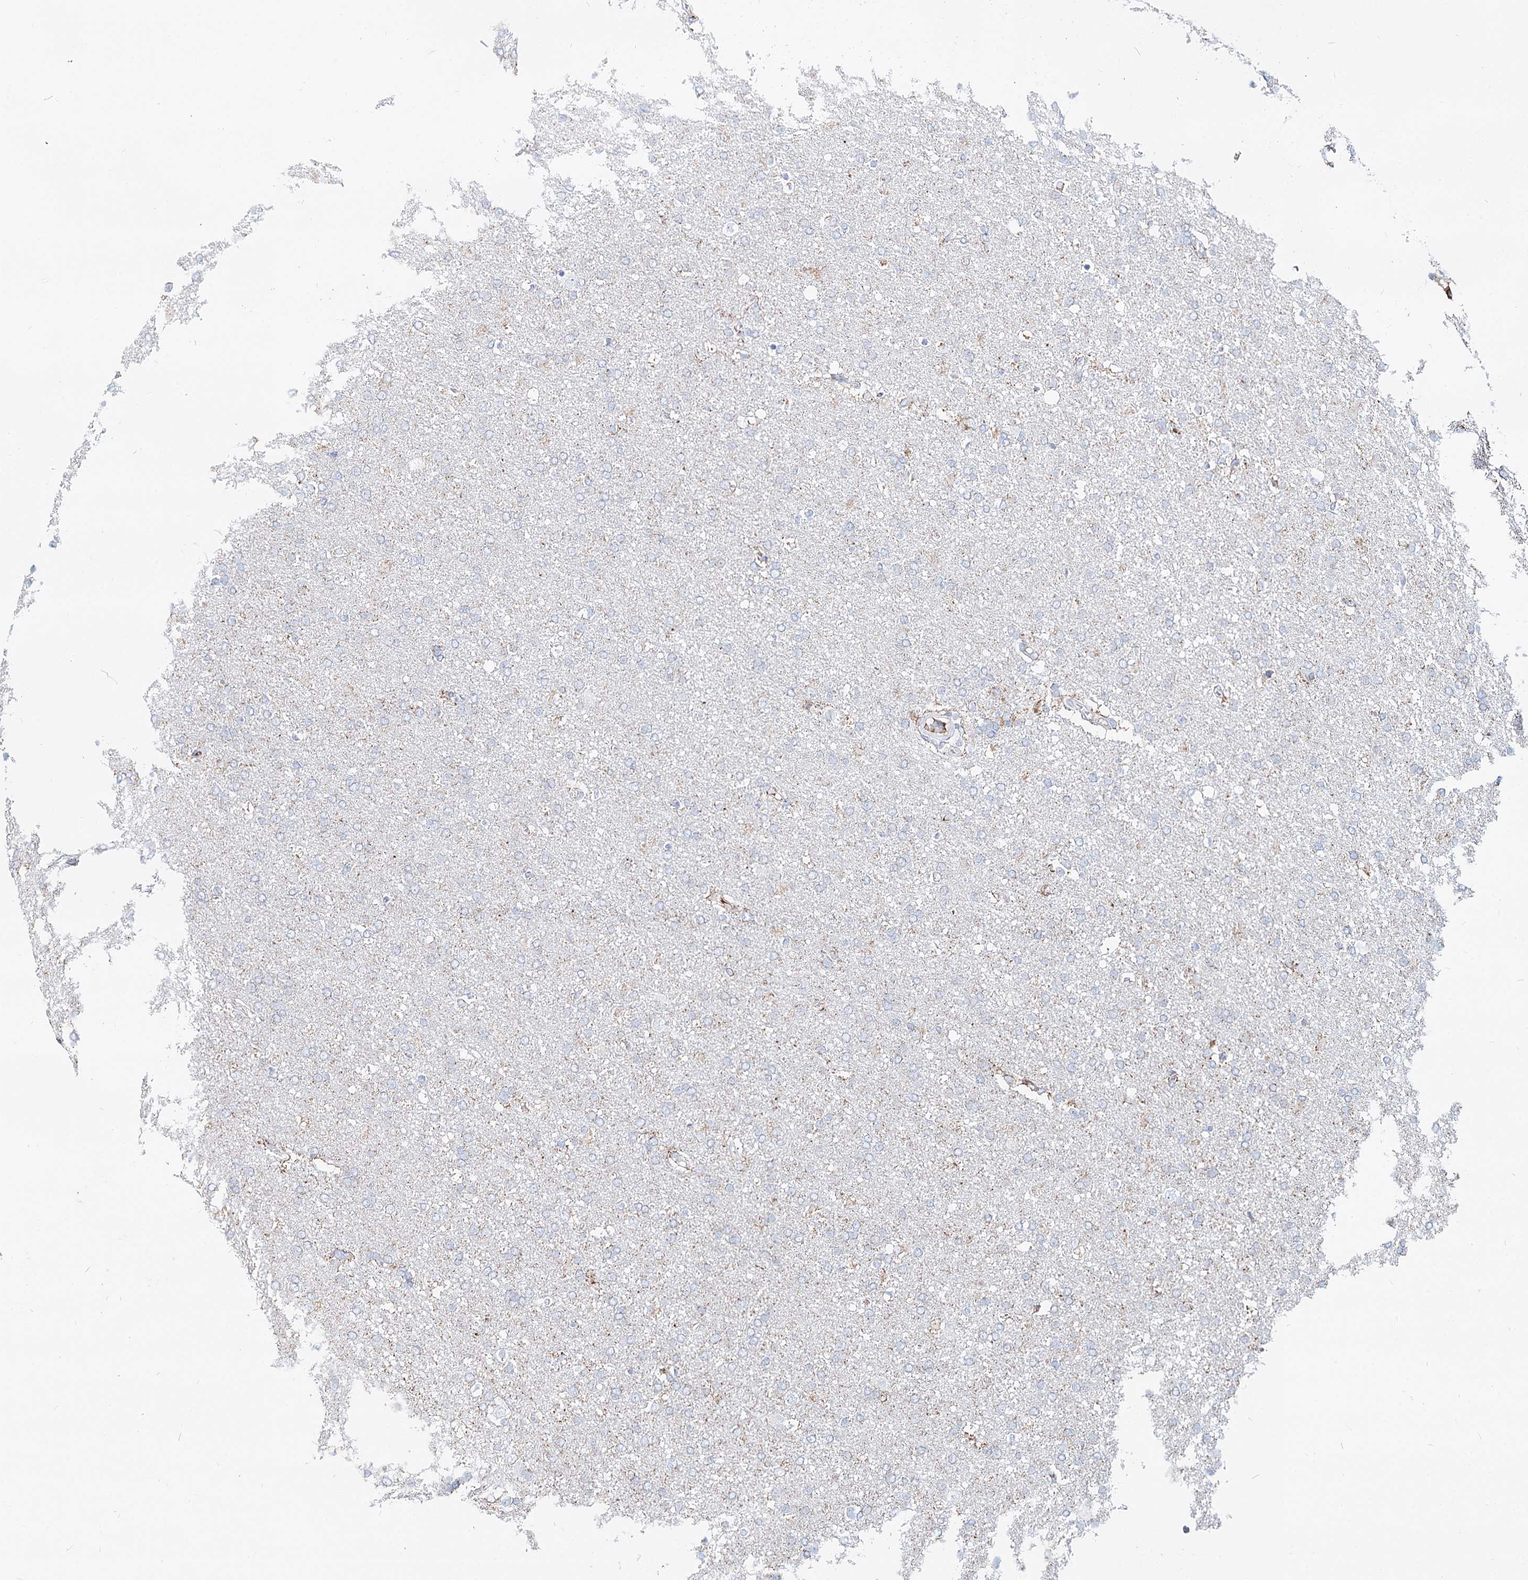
{"staining": {"intensity": "negative", "quantity": "none", "location": "none"}, "tissue": "glioma", "cell_type": "Tumor cells", "image_type": "cancer", "snomed": [{"axis": "morphology", "description": "Glioma, malignant, High grade"}, {"axis": "topography", "description": "Brain"}], "caption": "High power microscopy image of an immunohistochemistry (IHC) micrograph of malignant glioma (high-grade), revealing no significant positivity in tumor cells.", "gene": "MCCC2", "patient": {"sex": "male", "age": 72}}